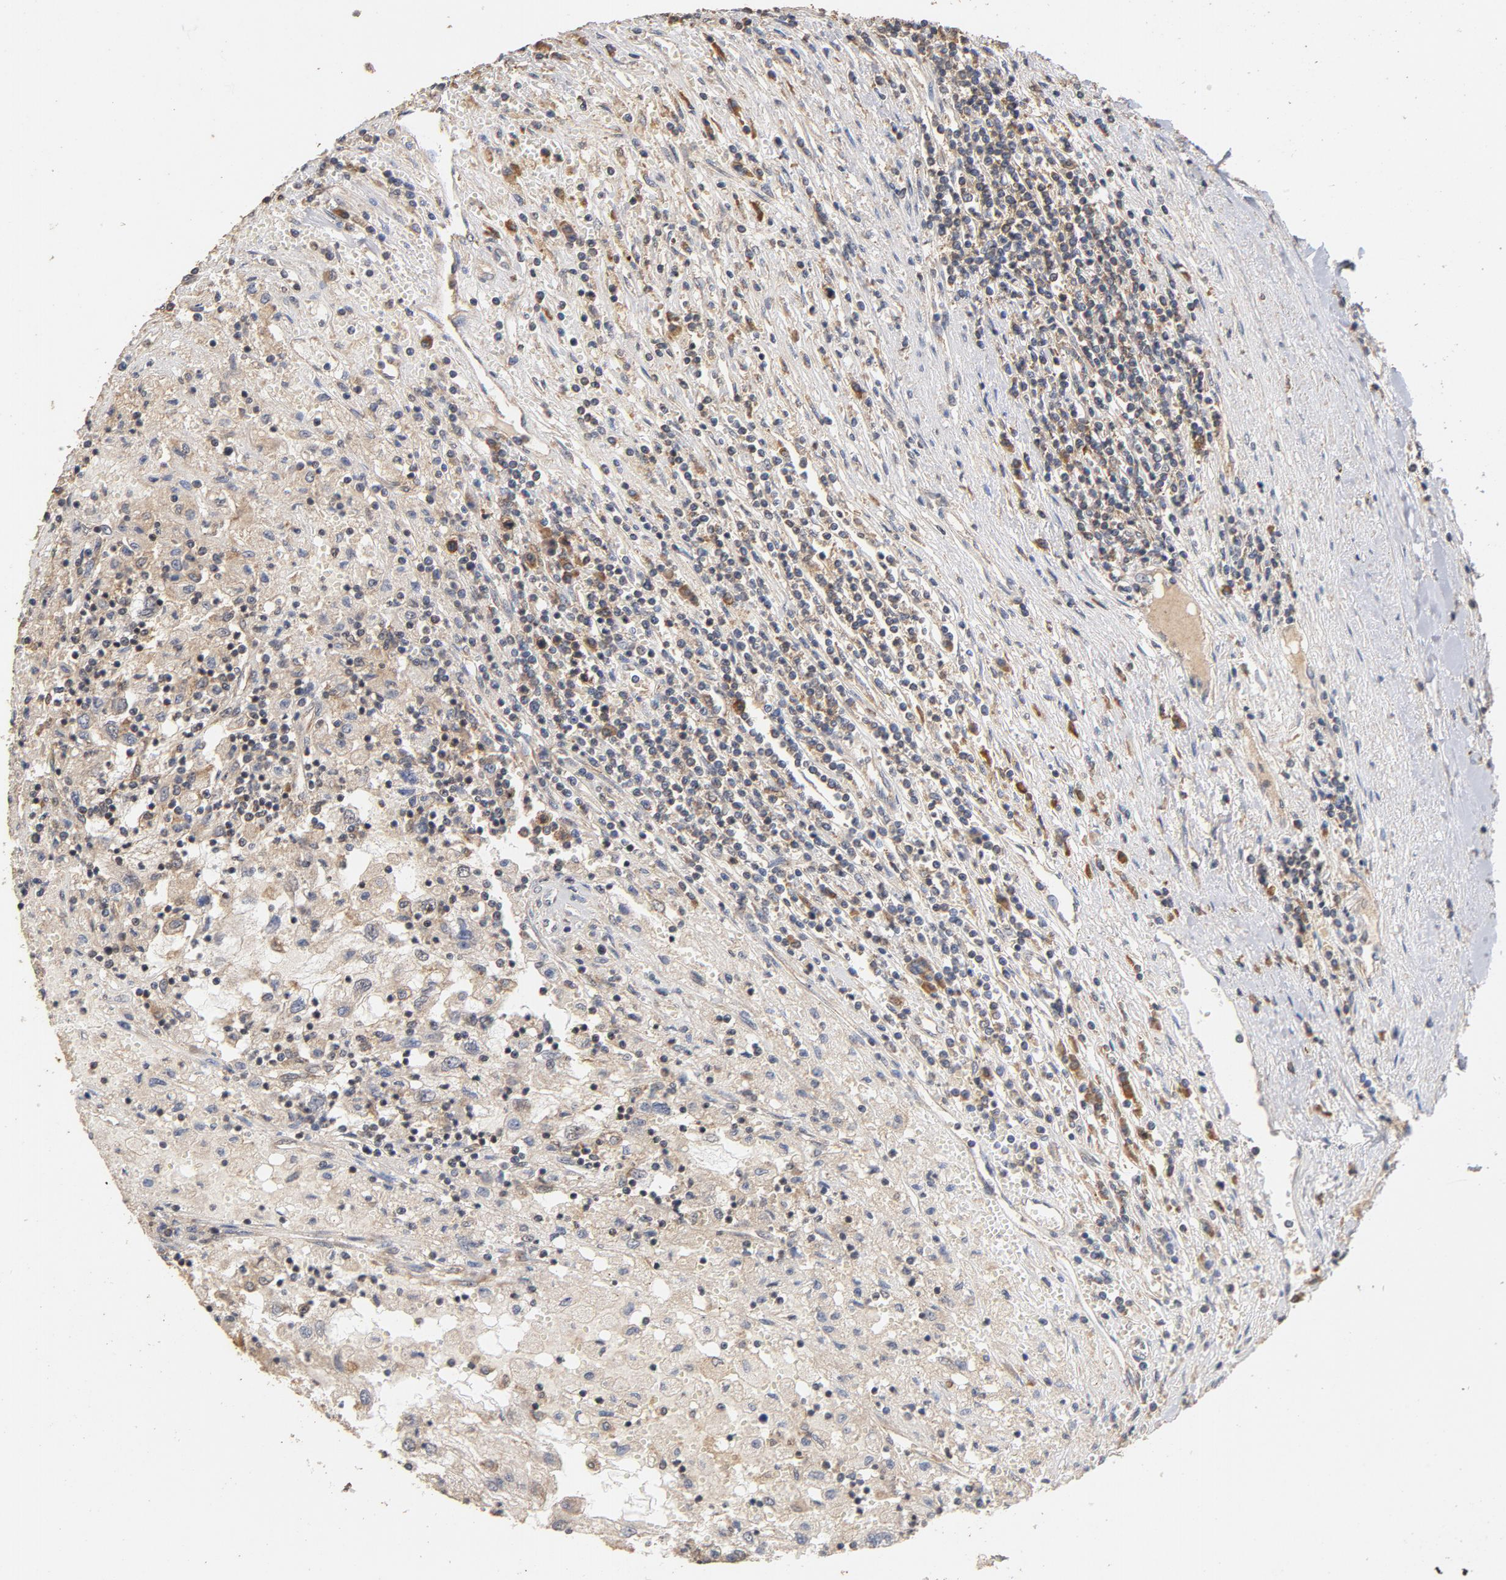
{"staining": {"intensity": "moderate", "quantity": ">75%", "location": "cytoplasmic/membranous"}, "tissue": "renal cancer", "cell_type": "Tumor cells", "image_type": "cancer", "snomed": [{"axis": "morphology", "description": "Normal tissue, NOS"}, {"axis": "morphology", "description": "Adenocarcinoma, NOS"}, {"axis": "topography", "description": "Kidney"}], "caption": "Immunohistochemistry (IHC) micrograph of human adenocarcinoma (renal) stained for a protein (brown), which demonstrates medium levels of moderate cytoplasmic/membranous expression in approximately >75% of tumor cells.", "gene": "DDX6", "patient": {"sex": "male", "age": 71}}